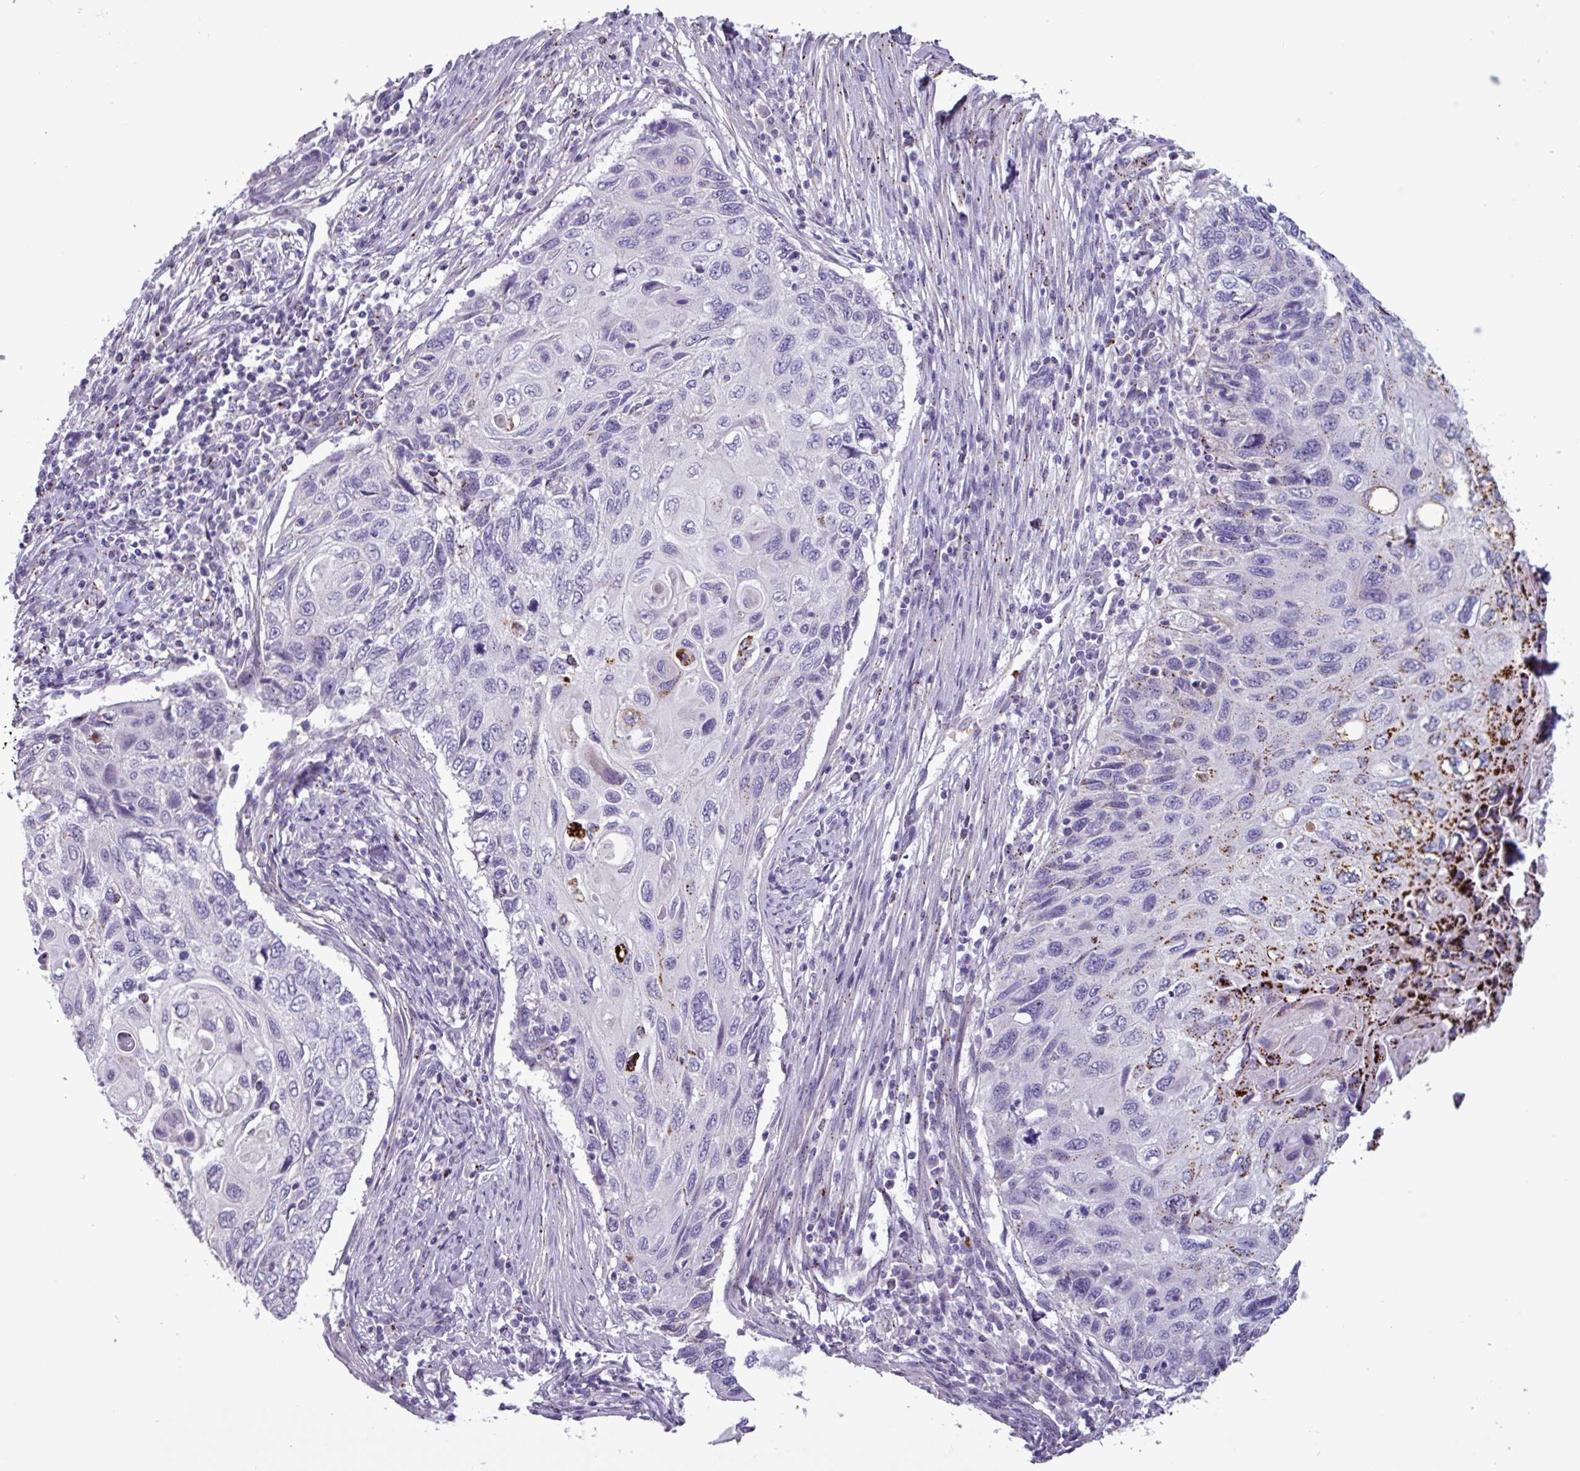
{"staining": {"intensity": "negative", "quantity": "none", "location": "none"}, "tissue": "cervical cancer", "cell_type": "Tumor cells", "image_type": "cancer", "snomed": [{"axis": "morphology", "description": "Squamous cell carcinoma, NOS"}, {"axis": "topography", "description": "Cervix"}], "caption": "This is an immunohistochemistry photomicrograph of cervical cancer. There is no positivity in tumor cells.", "gene": "PLIN2", "patient": {"sex": "female", "age": 70}}